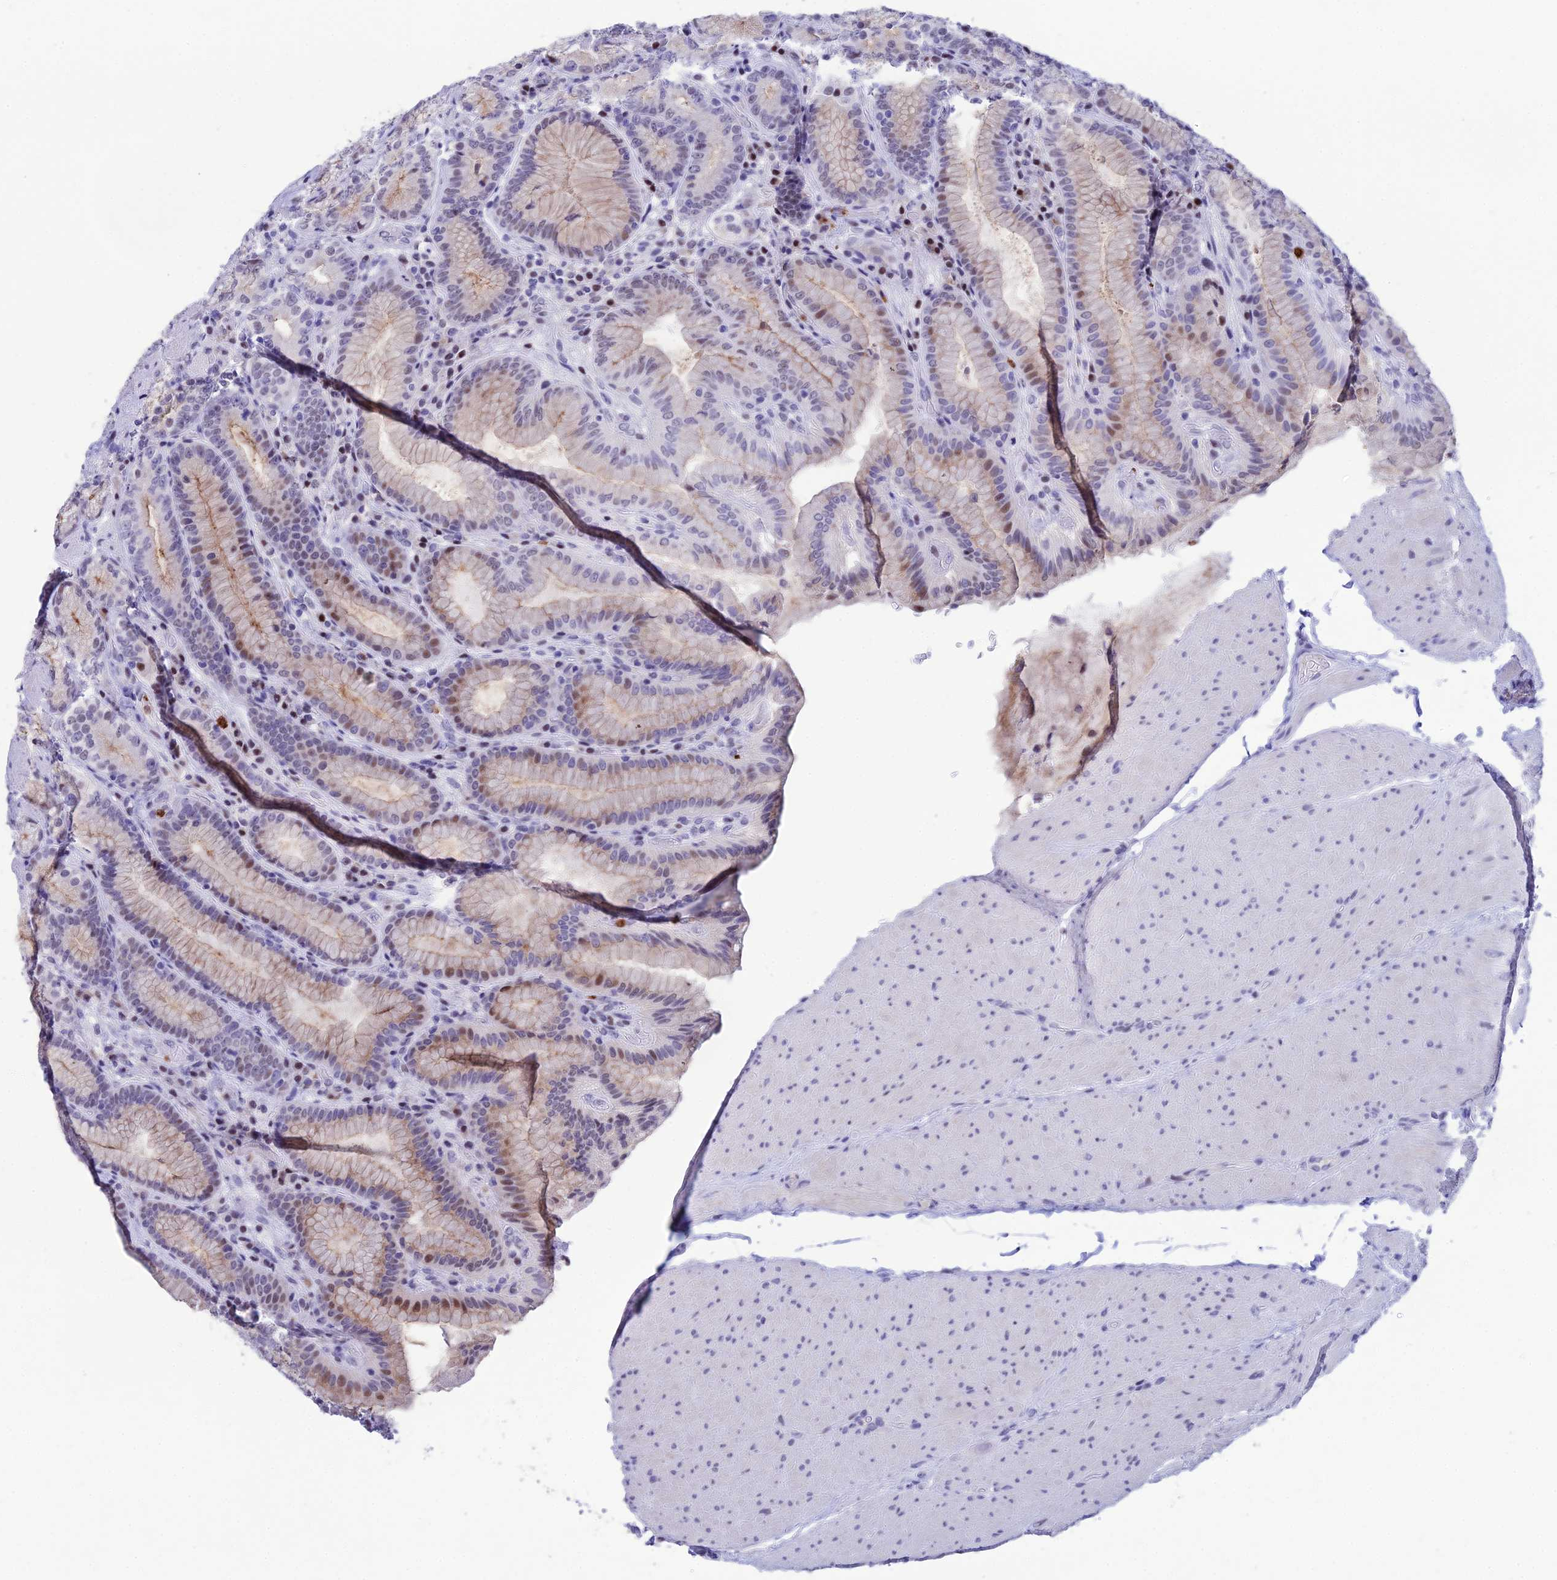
{"staining": {"intensity": "moderate", "quantity": "<25%", "location": "cytoplasmic/membranous"}, "tissue": "stomach", "cell_type": "Glandular cells", "image_type": "normal", "snomed": [{"axis": "morphology", "description": "Normal tissue, NOS"}, {"axis": "topography", "description": "Stomach, upper"}, {"axis": "topography", "description": "Stomach, lower"}], "caption": "Human stomach stained for a protein (brown) exhibits moderate cytoplasmic/membranous positive positivity in approximately <25% of glandular cells.", "gene": "MFSD2B", "patient": {"sex": "female", "age": 76}}